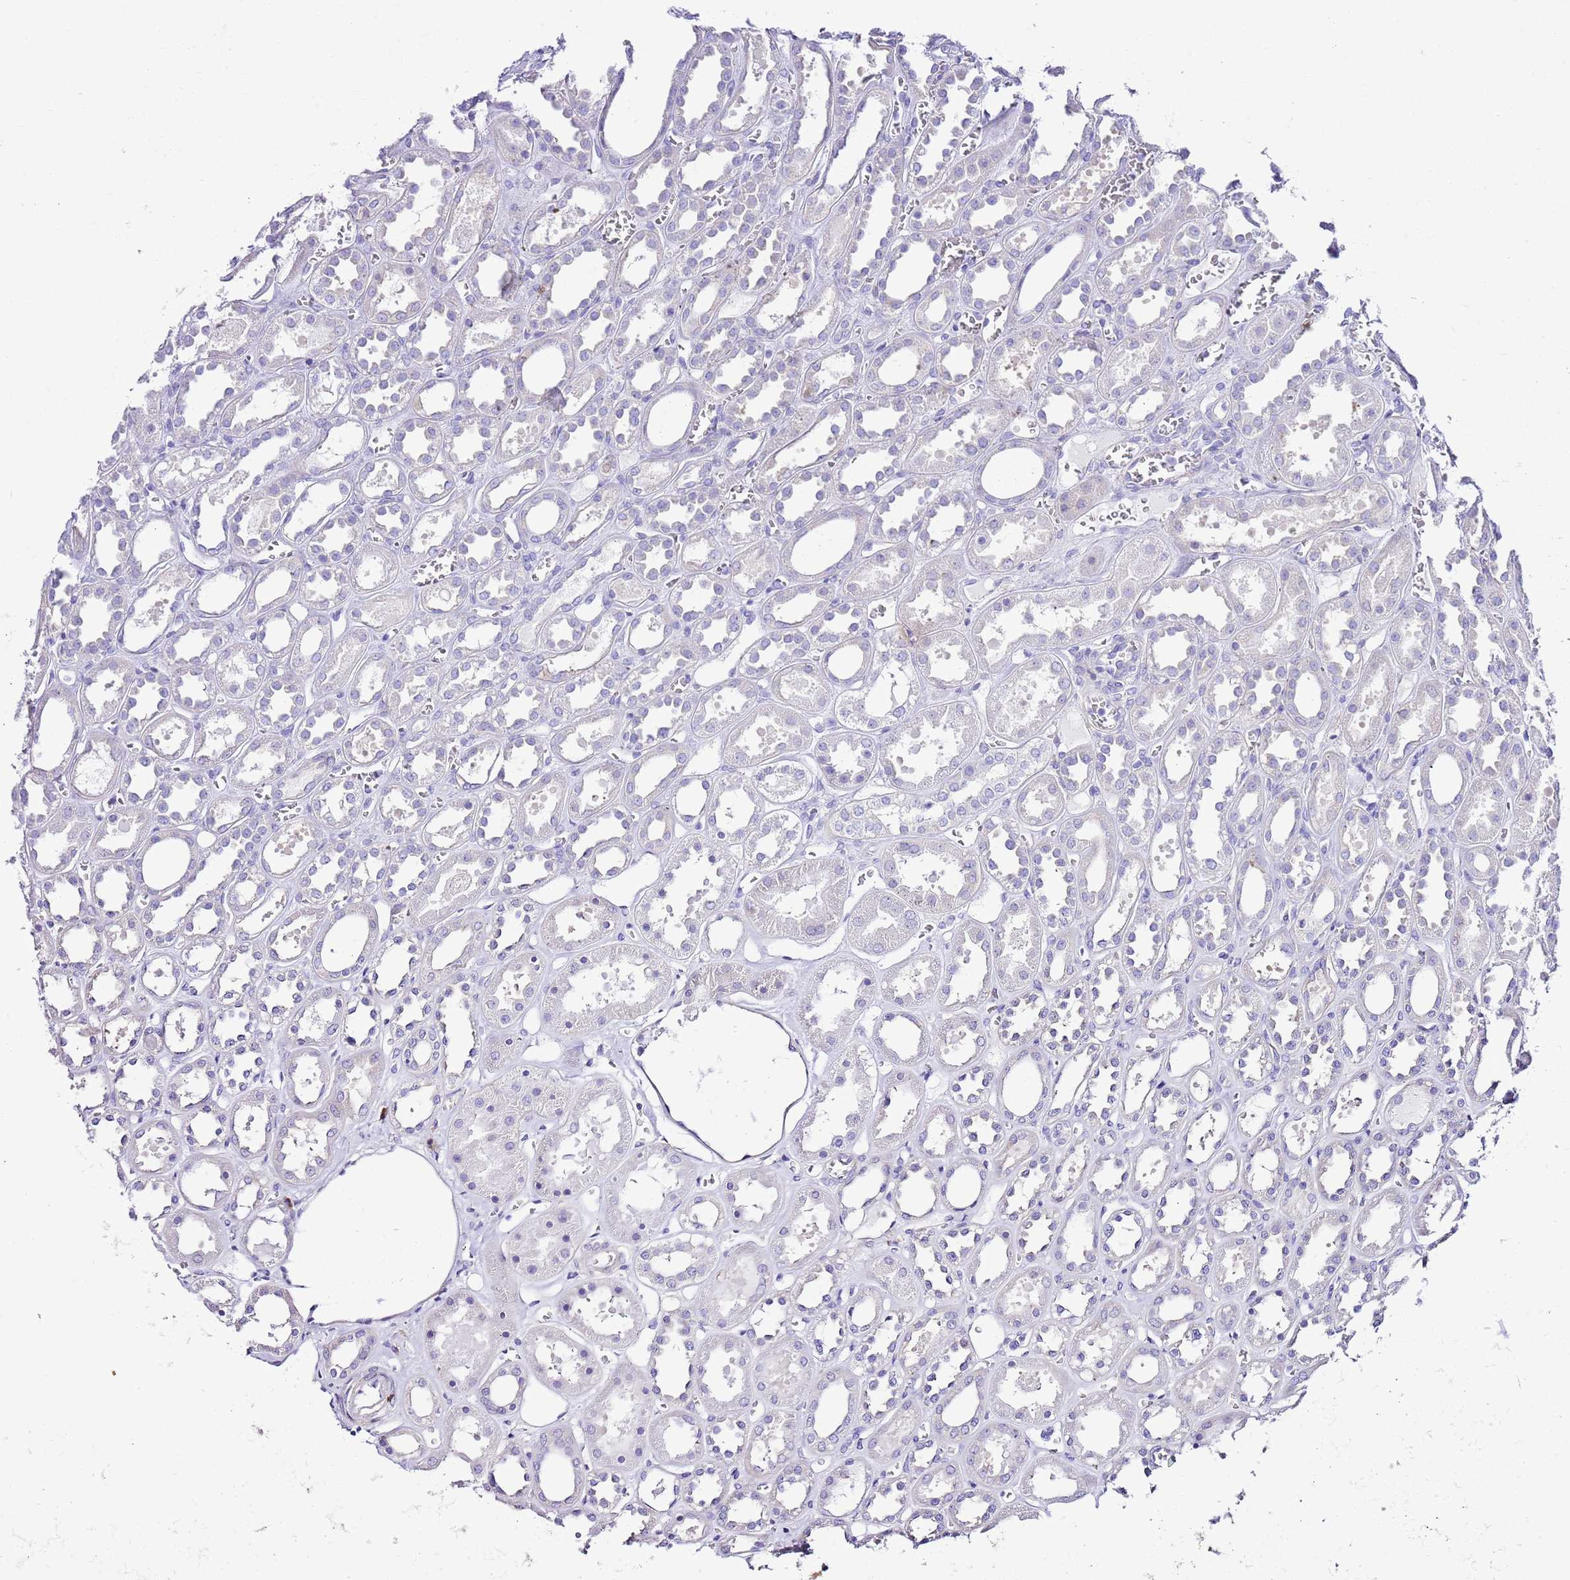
{"staining": {"intensity": "negative", "quantity": "none", "location": "none"}, "tissue": "kidney", "cell_type": "Cells in glomeruli", "image_type": "normal", "snomed": [{"axis": "morphology", "description": "Normal tissue, NOS"}, {"axis": "topography", "description": "Kidney"}], "caption": "Immunohistochemical staining of normal kidney shows no significant expression in cells in glomeruli.", "gene": "RPS10", "patient": {"sex": "female", "age": 41}}